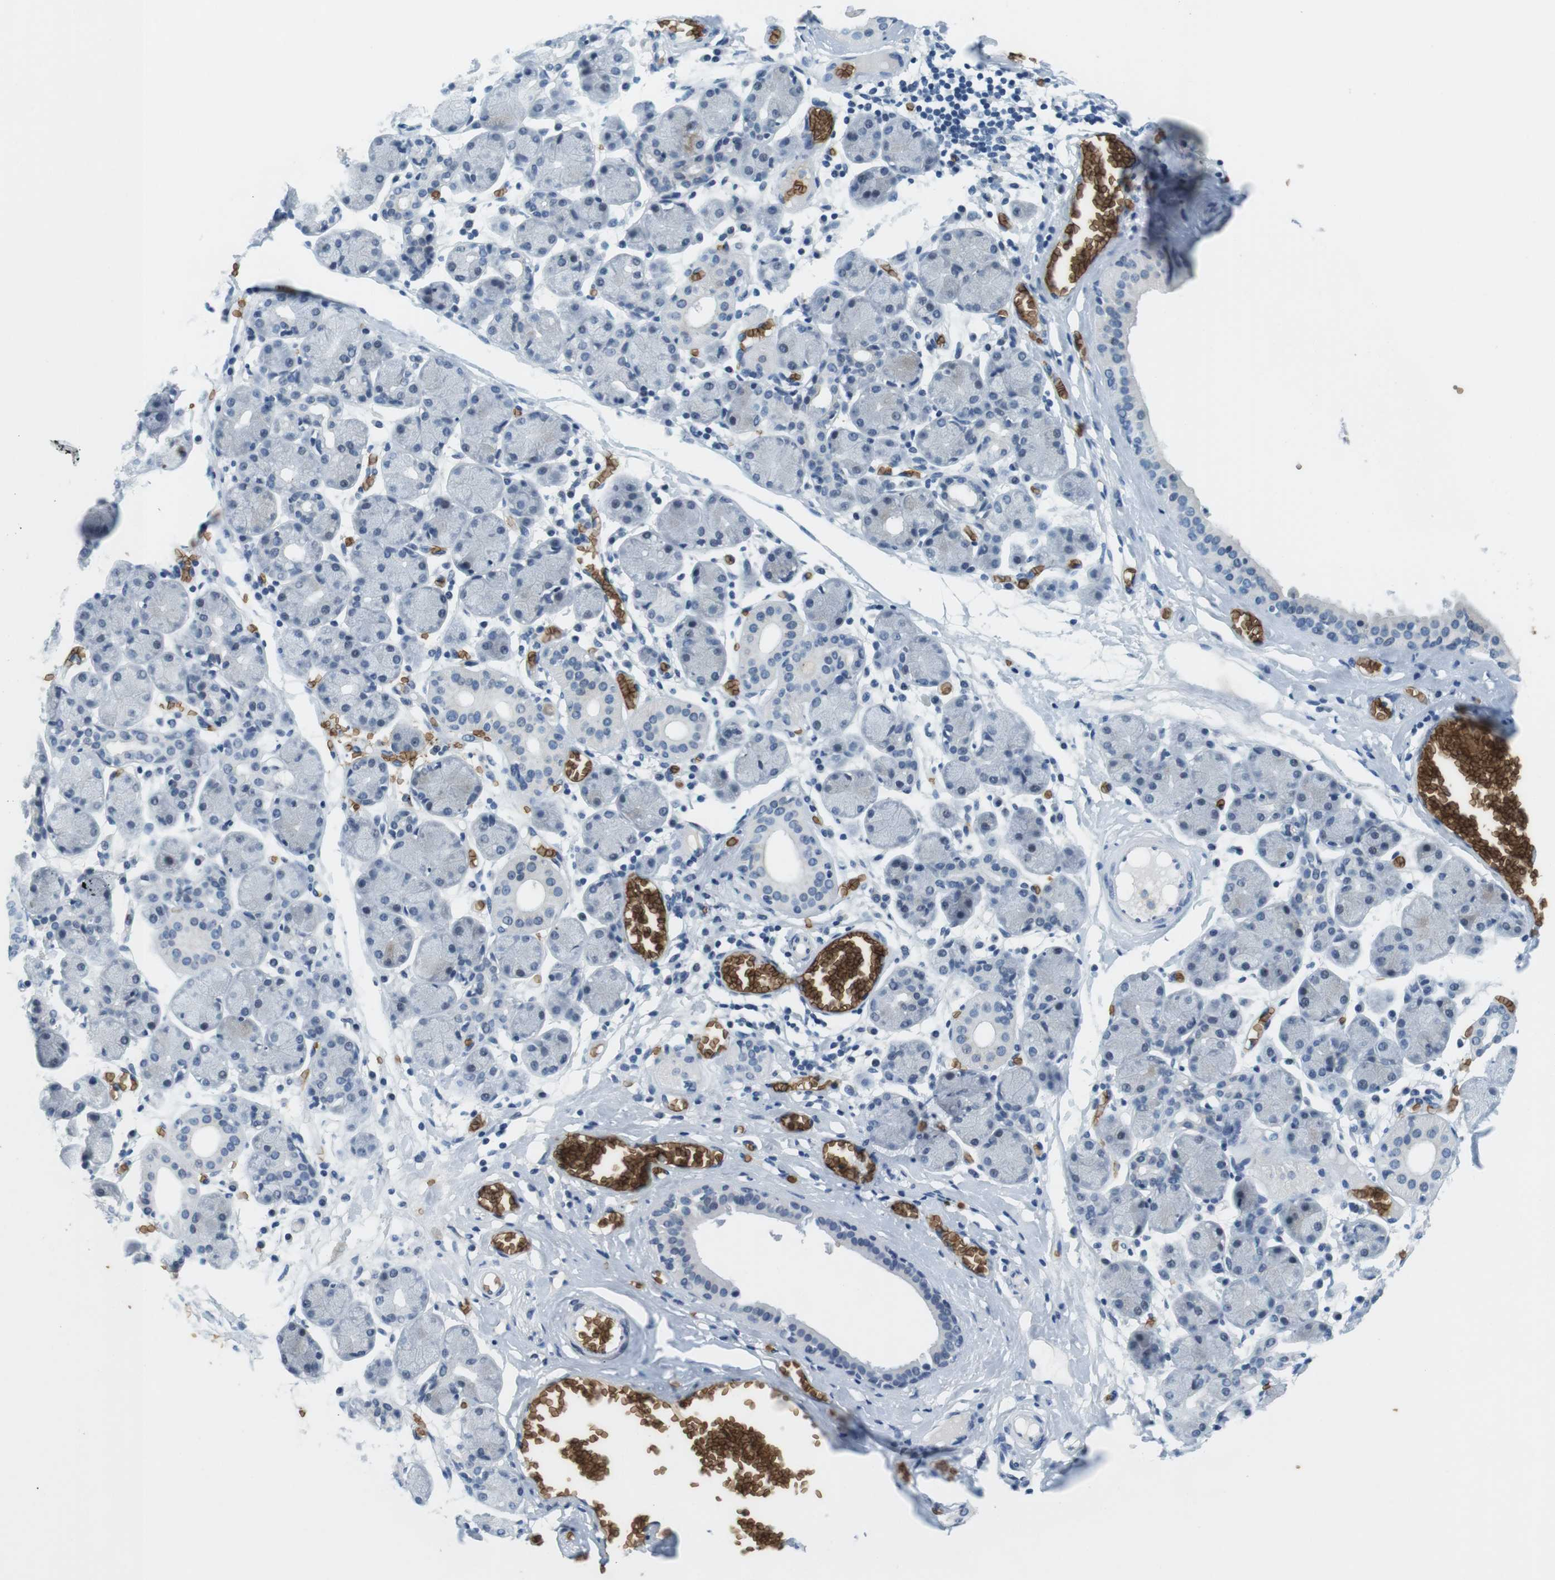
{"staining": {"intensity": "negative", "quantity": "none", "location": "none"}, "tissue": "salivary gland", "cell_type": "Glandular cells", "image_type": "normal", "snomed": [{"axis": "morphology", "description": "Normal tissue, NOS"}, {"axis": "topography", "description": "Salivary gland"}], "caption": "A histopathology image of salivary gland stained for a protein reveals no brown staining in glandular cells. (DAB (3,3'-diaminobenzidine) immunohistochemistry, high magnification).", "gene": "SLC4A1", "patient": {"sex": "female", "age": 24}}